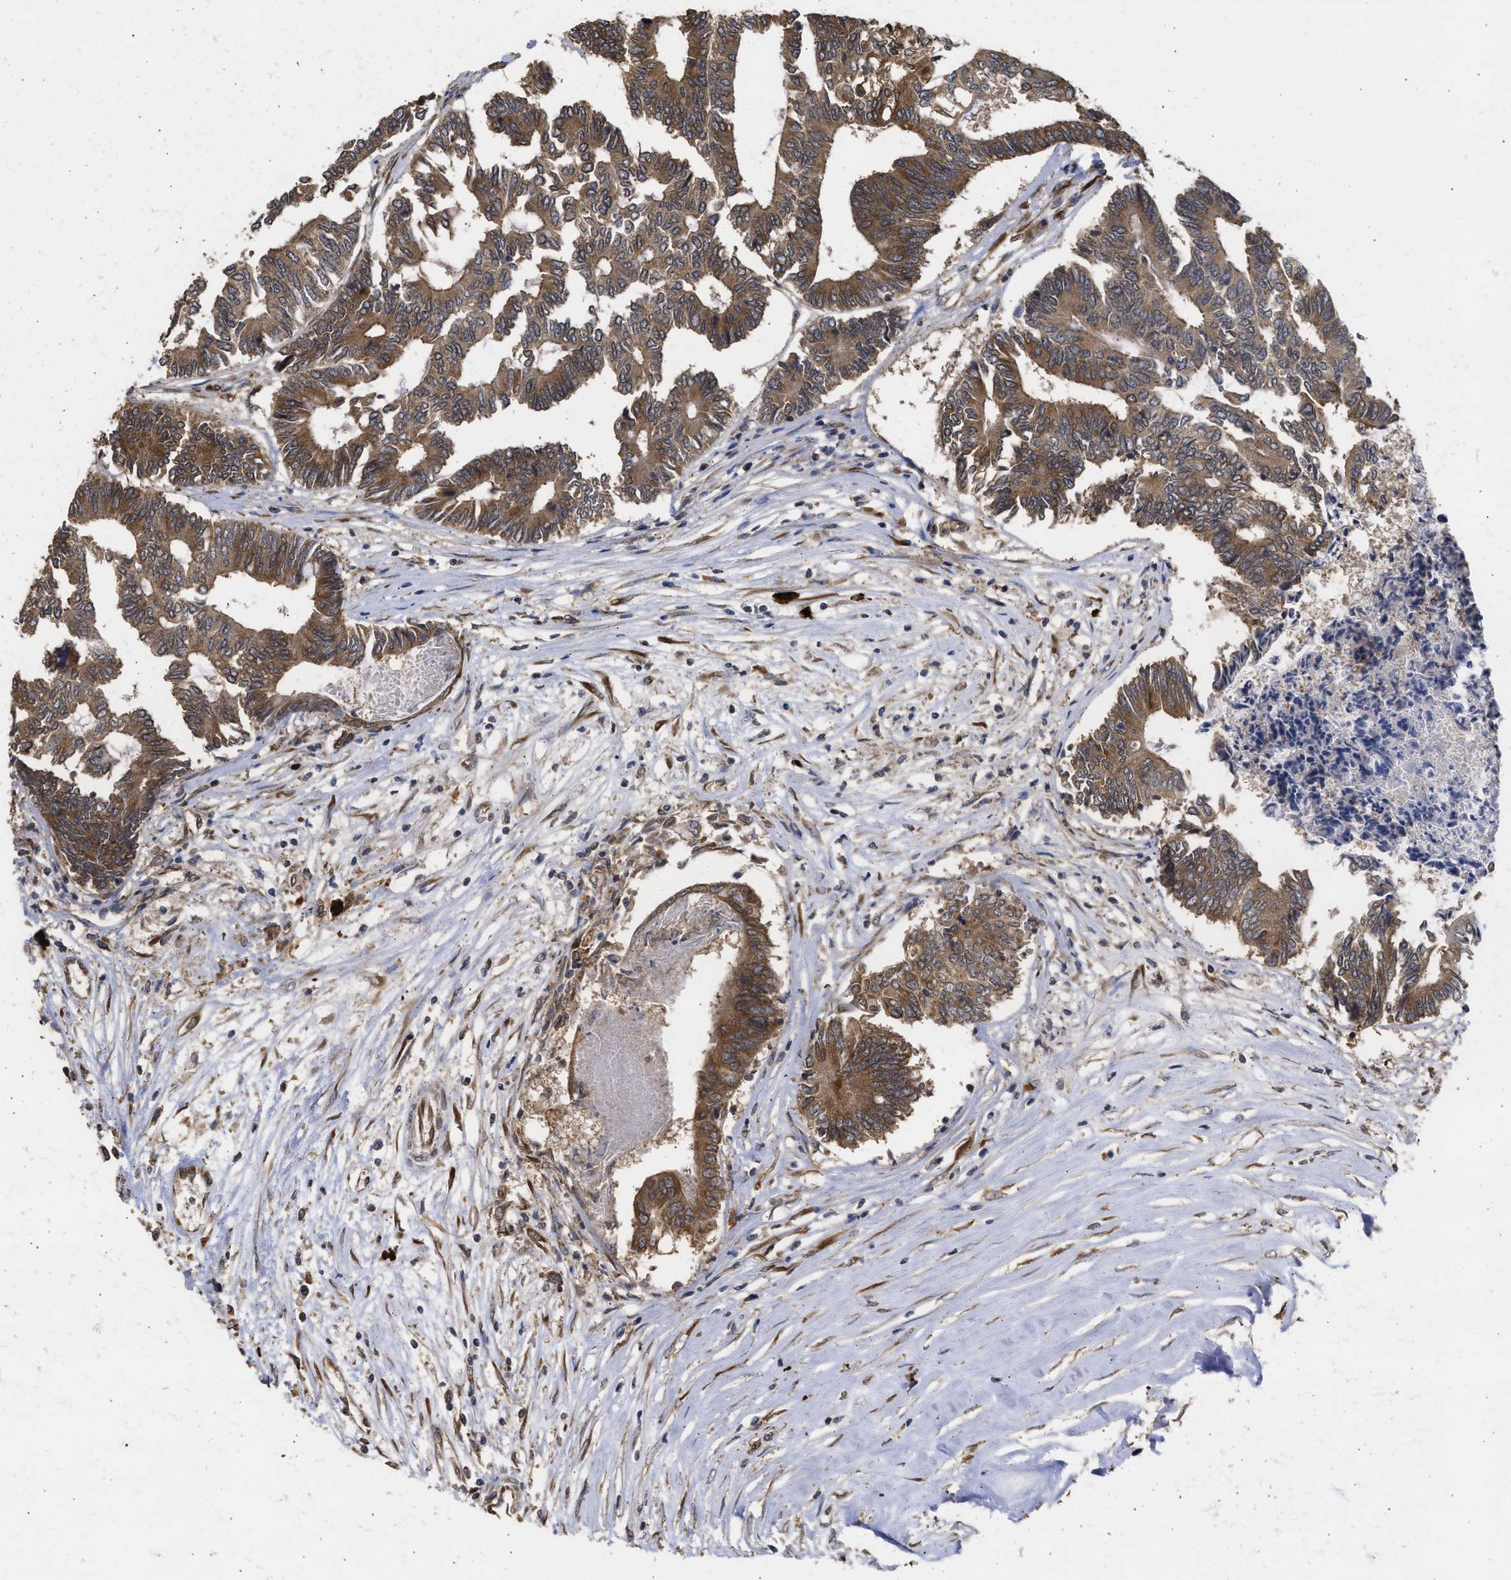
{"staining": {"intensity": "moderate", "quantity": ">75%", "location": "cytoplasmic/membranous"}, "tissue": "colorectal cancer", "cell_type": "Tumor cells", "image_type": "cancer", "snomed": [{"axis": "morphology", "description": "Adenocarcinoma, NOS"}, {"axis": "topography", "description": "Rectum"}], "caption": "IHC micrograph of neoplastic tissue: colorectal adenocarcinoma stained using immunohistochemistry (IHC) shows medium levels of moderate protein expression localized specifically in the cytoplasmic/membranous of tumor cells, appearing as a cytoplasmic/membranous brown color.", "gene": "DNAJC1", "patient": {"sex": "male", "age": 63}}